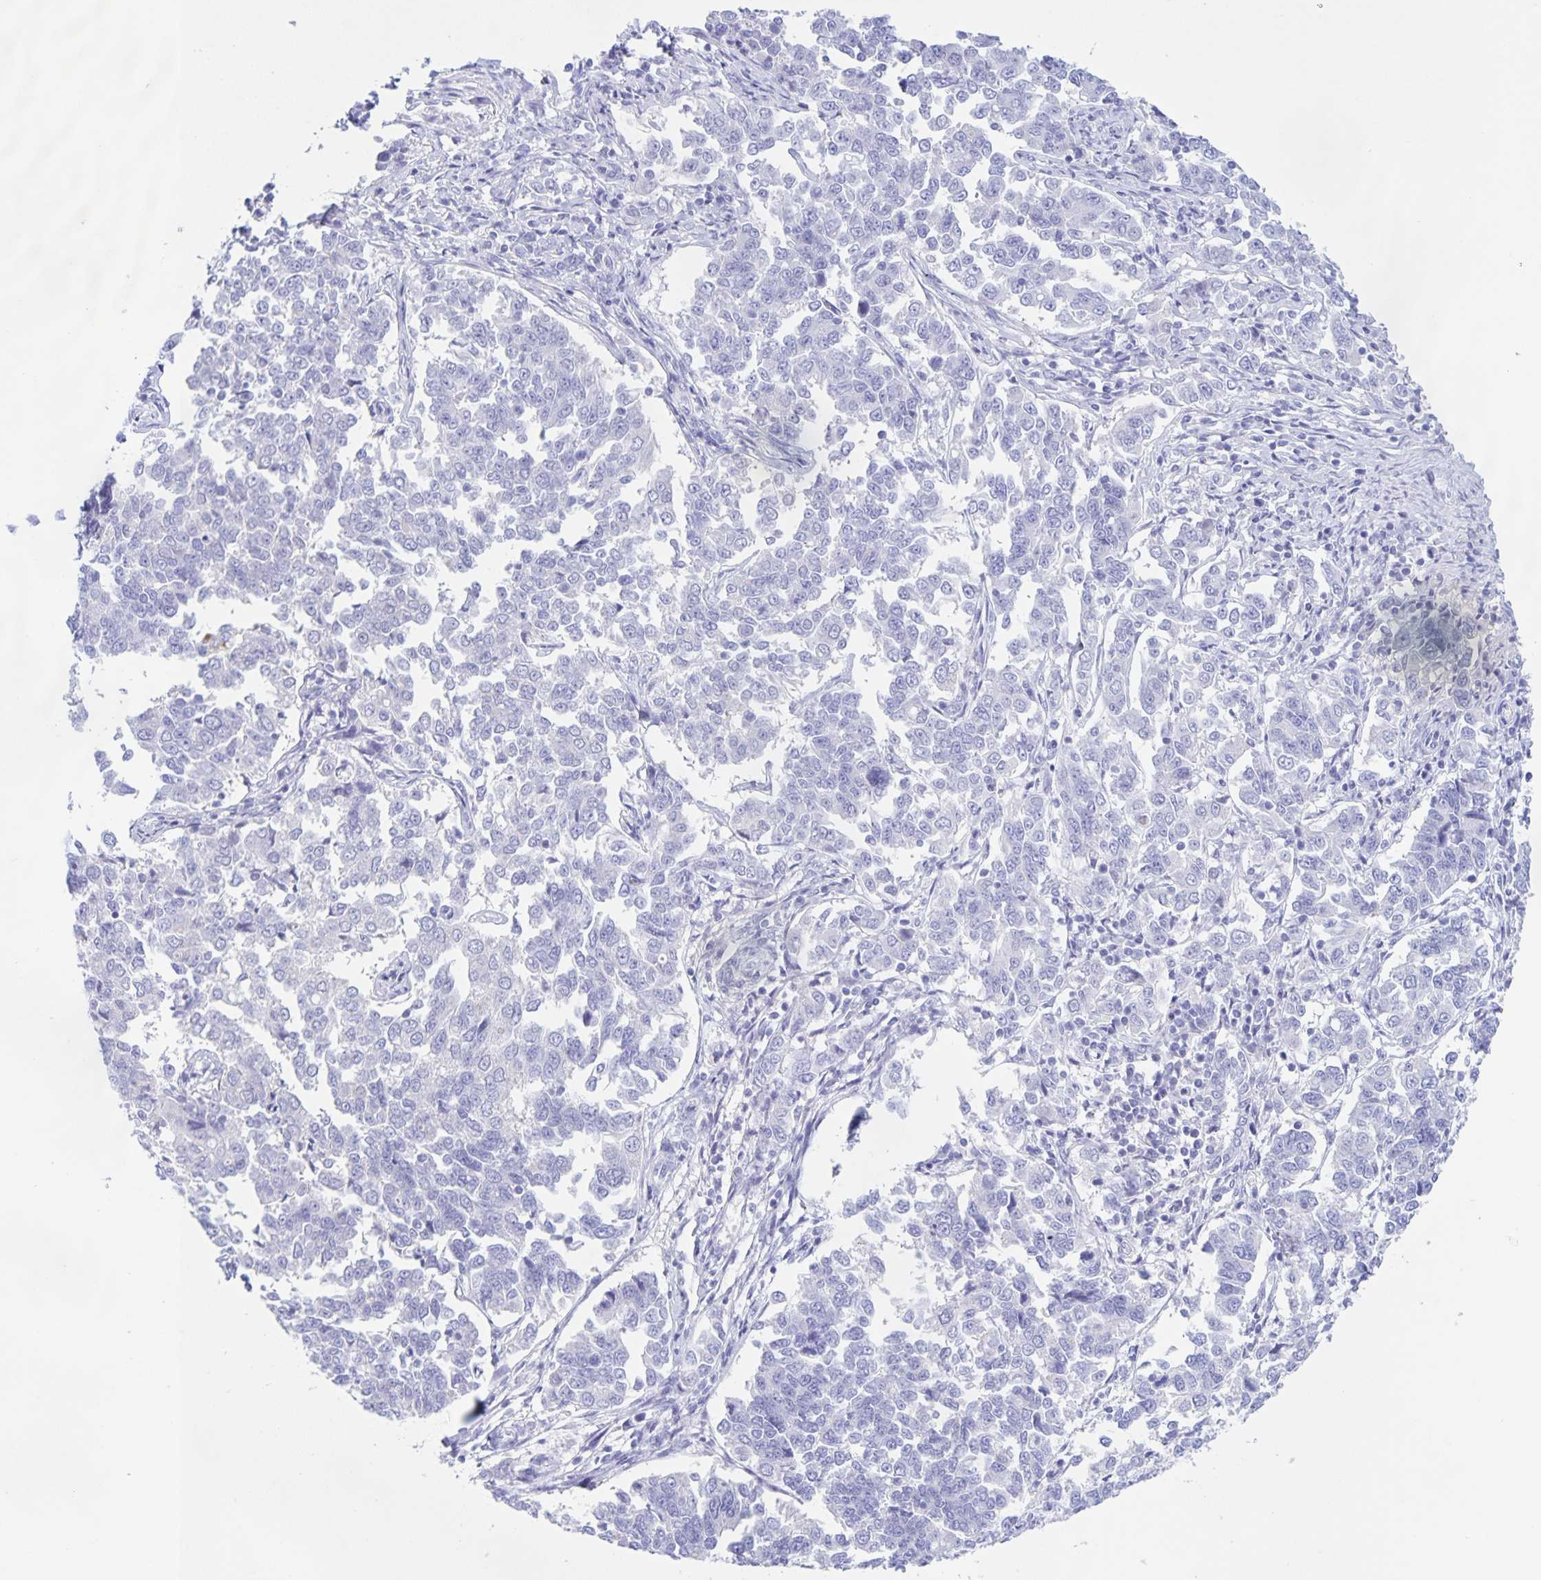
{"staining": {"intensity": "negative", "quantity": "none", "location": "none"}, "tissue": "endometrial cancer", "cell_type": "Tumor cells", "image_type": "cancer", "snomed": [{"axis": "morphology", "description": "Adenocarcinoma, NOS"}, {"axis": "topography", "description": "Endometrium"}], "caption": "Tumor cells are negative for protein expression in human endometrial cancer (adenocarcinoma).", "gene": "CATSPER4", "patient": {"sex": "female", "age": 43}}